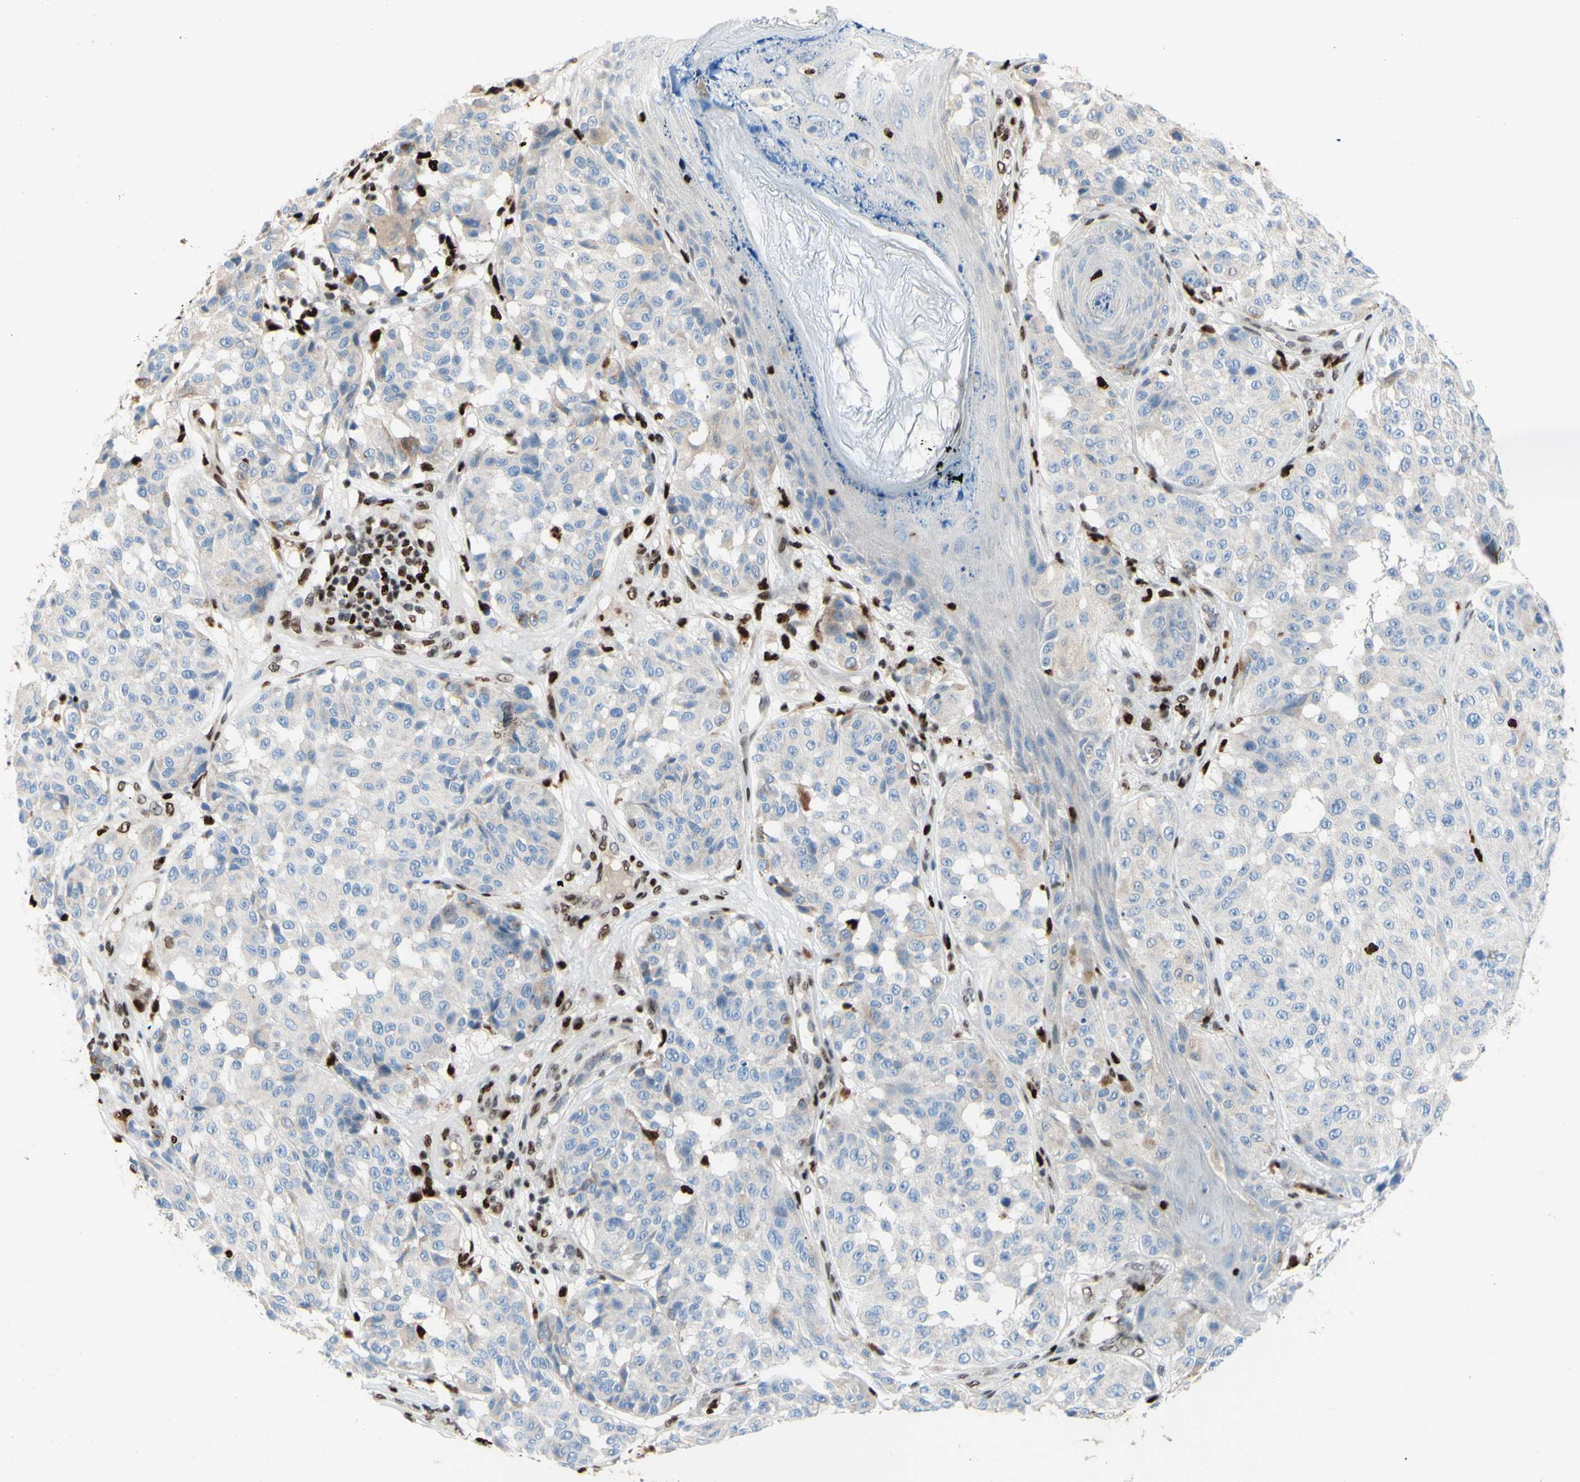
{"staining": {"intensity": "negative", "quantity": "none", "location": "none"}, "tissue": "melanoma", "cell_type": "Tumor cells", "image_type": "cancer", "snomed": [{"axis": "morphology", "description": "Malignant melanoma, NOS"}, {"axis": "topography", "description": "Skin"}], "caption": "This is an immunohistochemistry (IHC) histopathology image of human malignant melanoma. There is no expression in tumor cells.", "gene": "EED", "patient": {"sex": "female", "age": 46}}